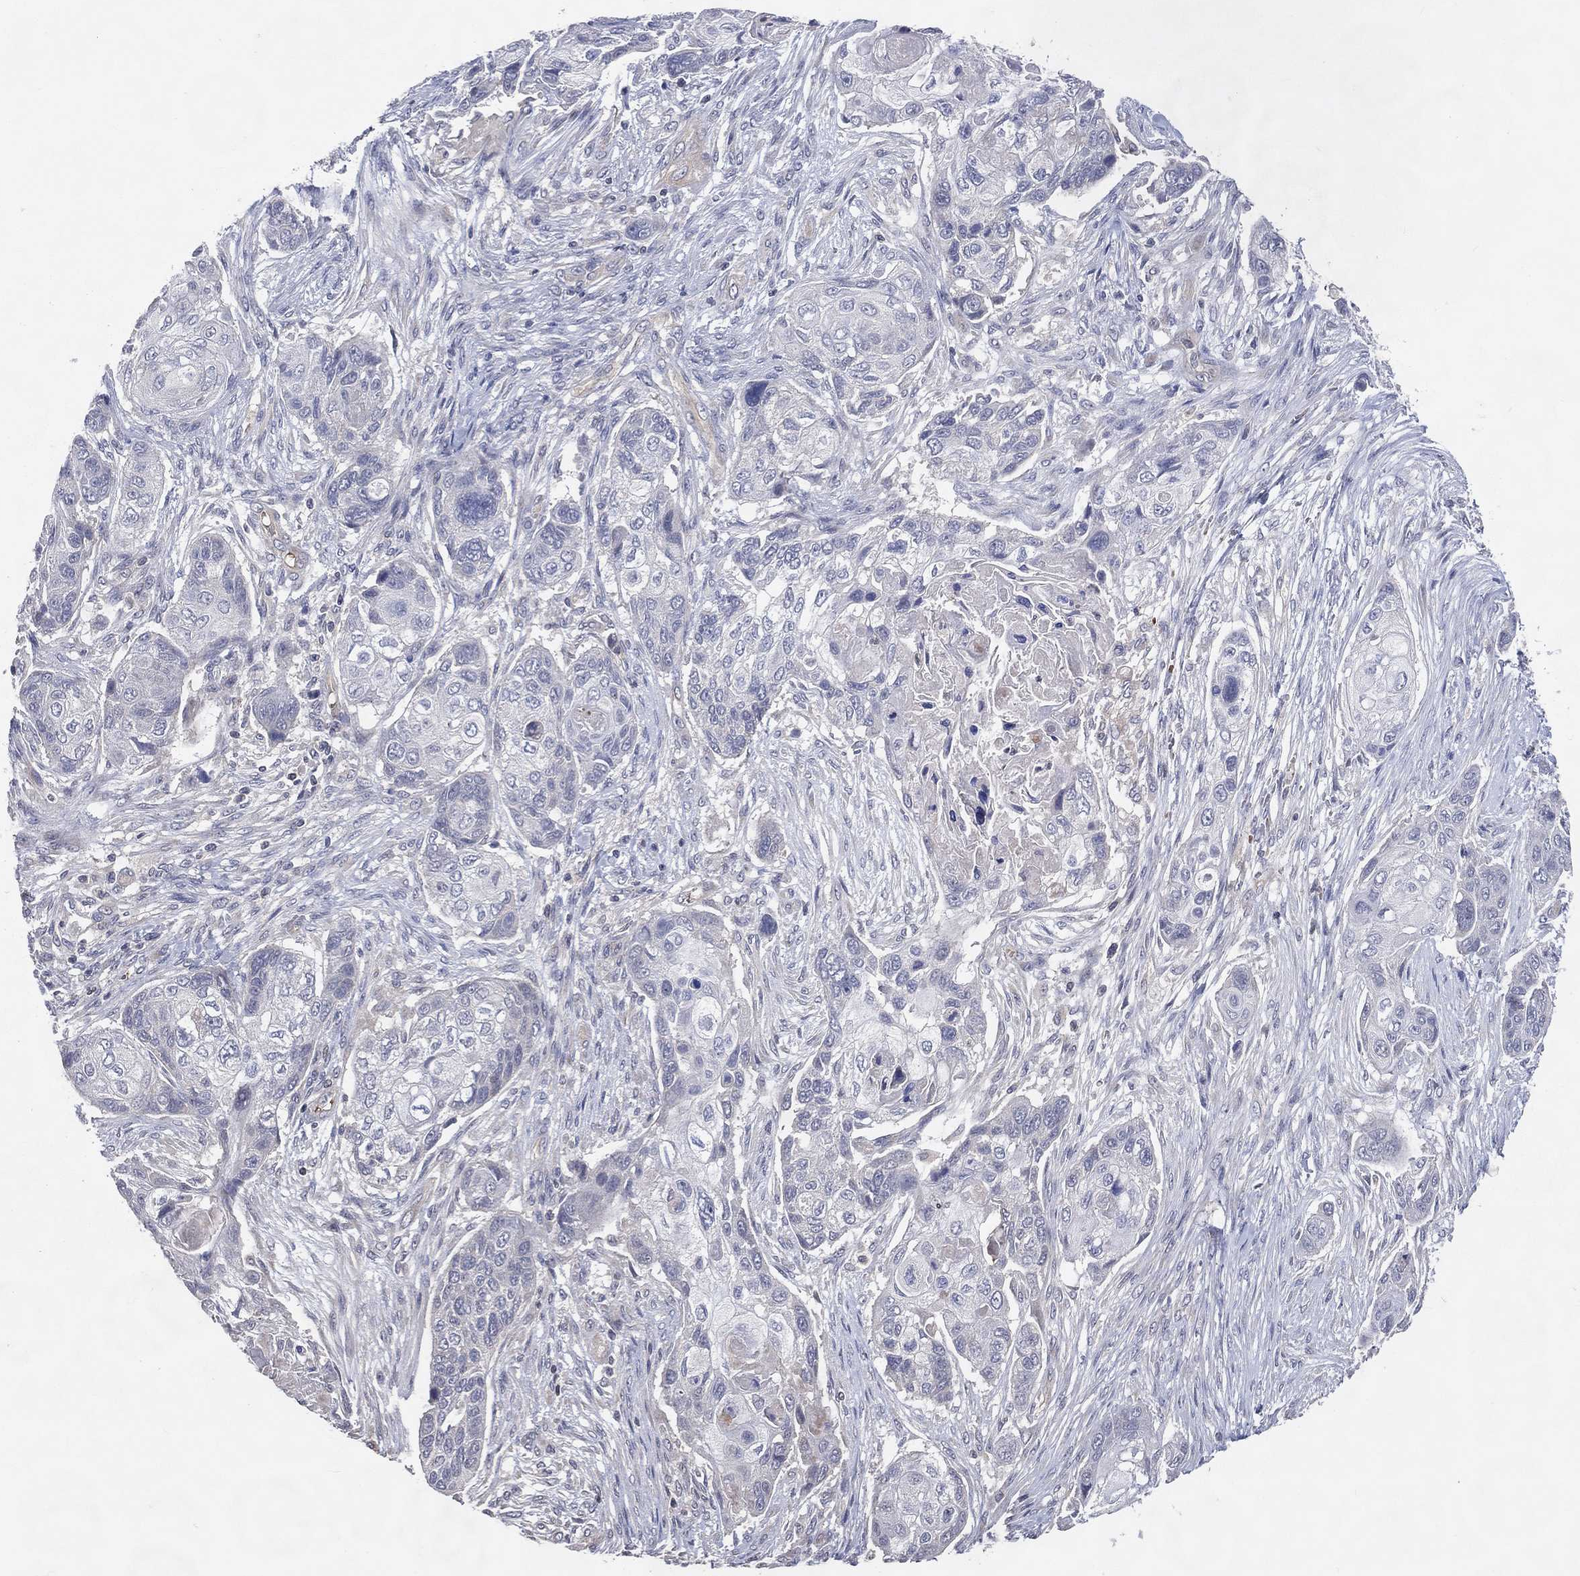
{"staining": {"intensity": "negative", "quantity": "none", "location": "none"}, "tissue": "lung cancer", "cell_type": "Tumor cells", "image_type": "cancer", "snomed": [{"axis": "morphology", "description": "Squamous cell carcinoma, NOS"}, {"axis": "topography", "description": "Lung"}], "caption": "Immunohistochemistry (IHC) micrograph of squamous cell carcinoma (lung) stained for a protein (brown), which reveals no expression in tumor cells.", "gene": "DNAH7", "patient": {"sex": "male", "age": 69}}